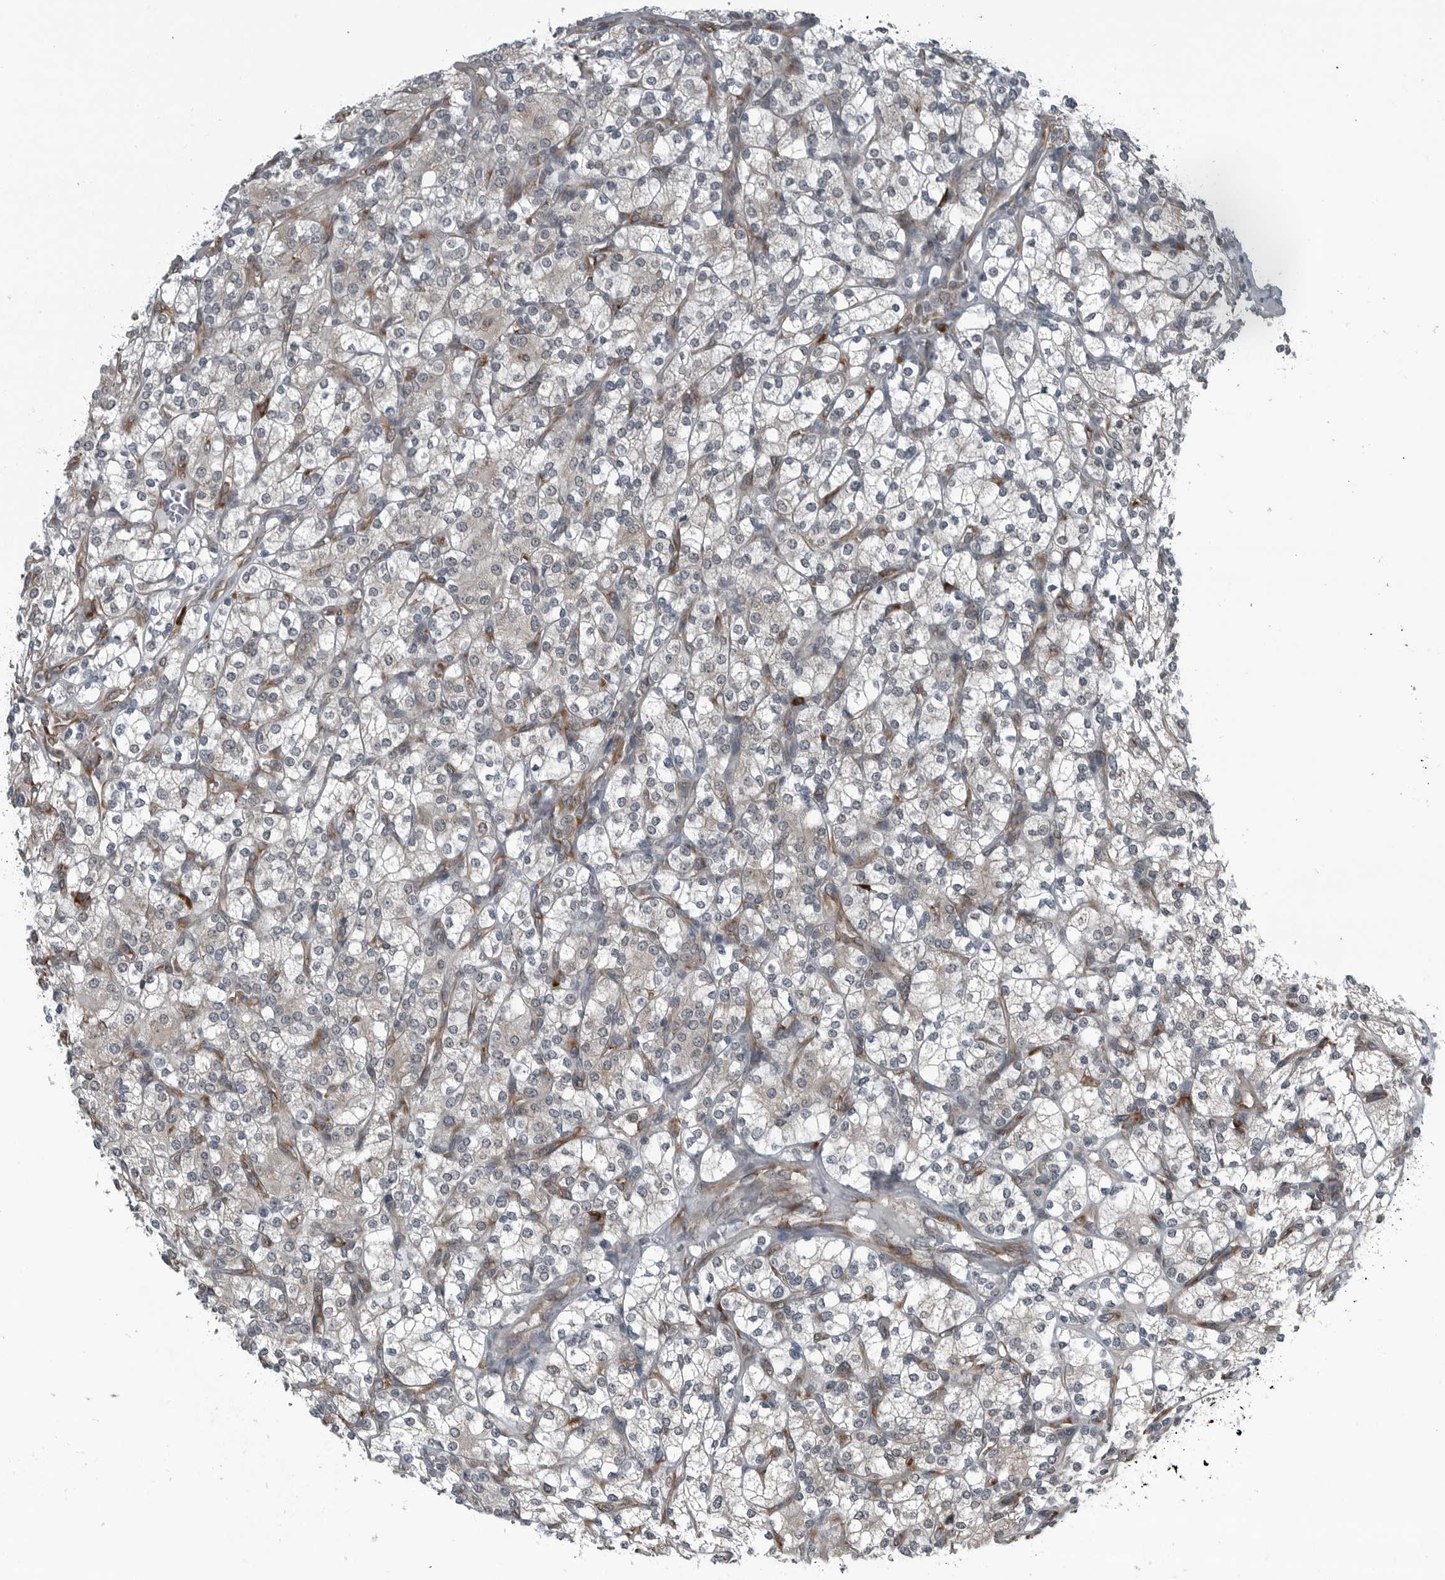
{"staining": {"intensity": "negative", "quantity": "none", "location": "none"}, "tissue": "renal cancer", "cell_type": "Tumor cells", "image_type": "cancer", "snomed": [{"axis": "morphology", "description": "Adenocarcinoma, NOS"}, {"axis": "topography", "description": "Kidney"}], "caption": "Renal cancer was stained to show a protein in brown. There is no significant expression in tumor cells. The staining is performed using DAB brown chromogen with nuclei counter-stained in using hematoxylin.", "gene": "CEP85", "patient": {"sex": "male", "age": 77}}